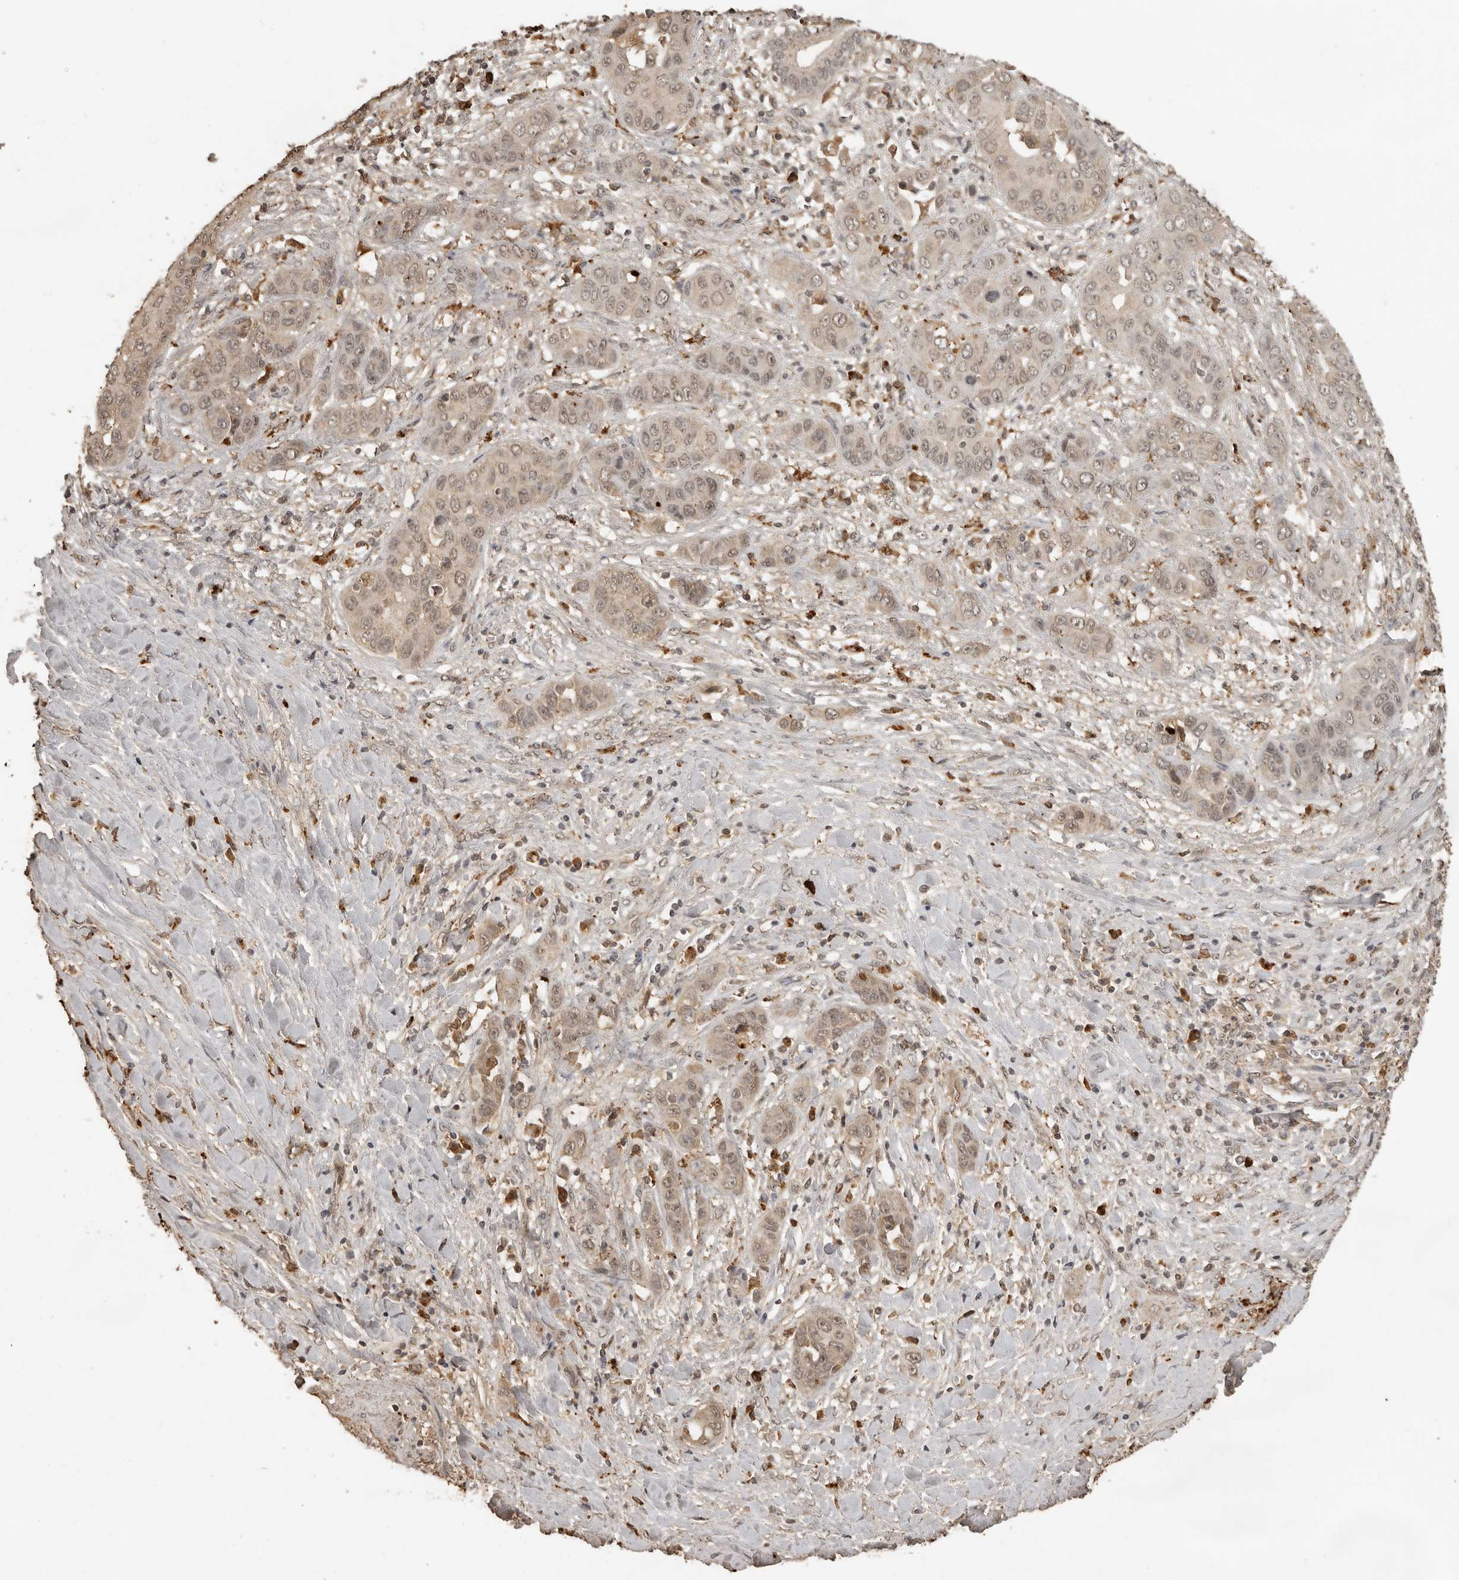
{"staining": {"intensity": "weak", "quantity": ">75%", "location": "cytoplasmic/membranous,nuclear"}, "tissue": "liver cancer", "cell_type": "Tumor cells", "image_type": "cancer", "snomed": [{"axis": "morphology", "description": "Cholangiocarcinoma"}, {"axis": "topography", "description": "Liver"}], "caption": "Protein staining reveals weak cytoplasmic/membranous and nuclear expression in about >75% of tumor cells in cholangiocarcinoma (liver). (IHC, brightfield microscopy, high magnification).", "gene": "CTF1", "patient": {"sex": "female", "age": 52}}